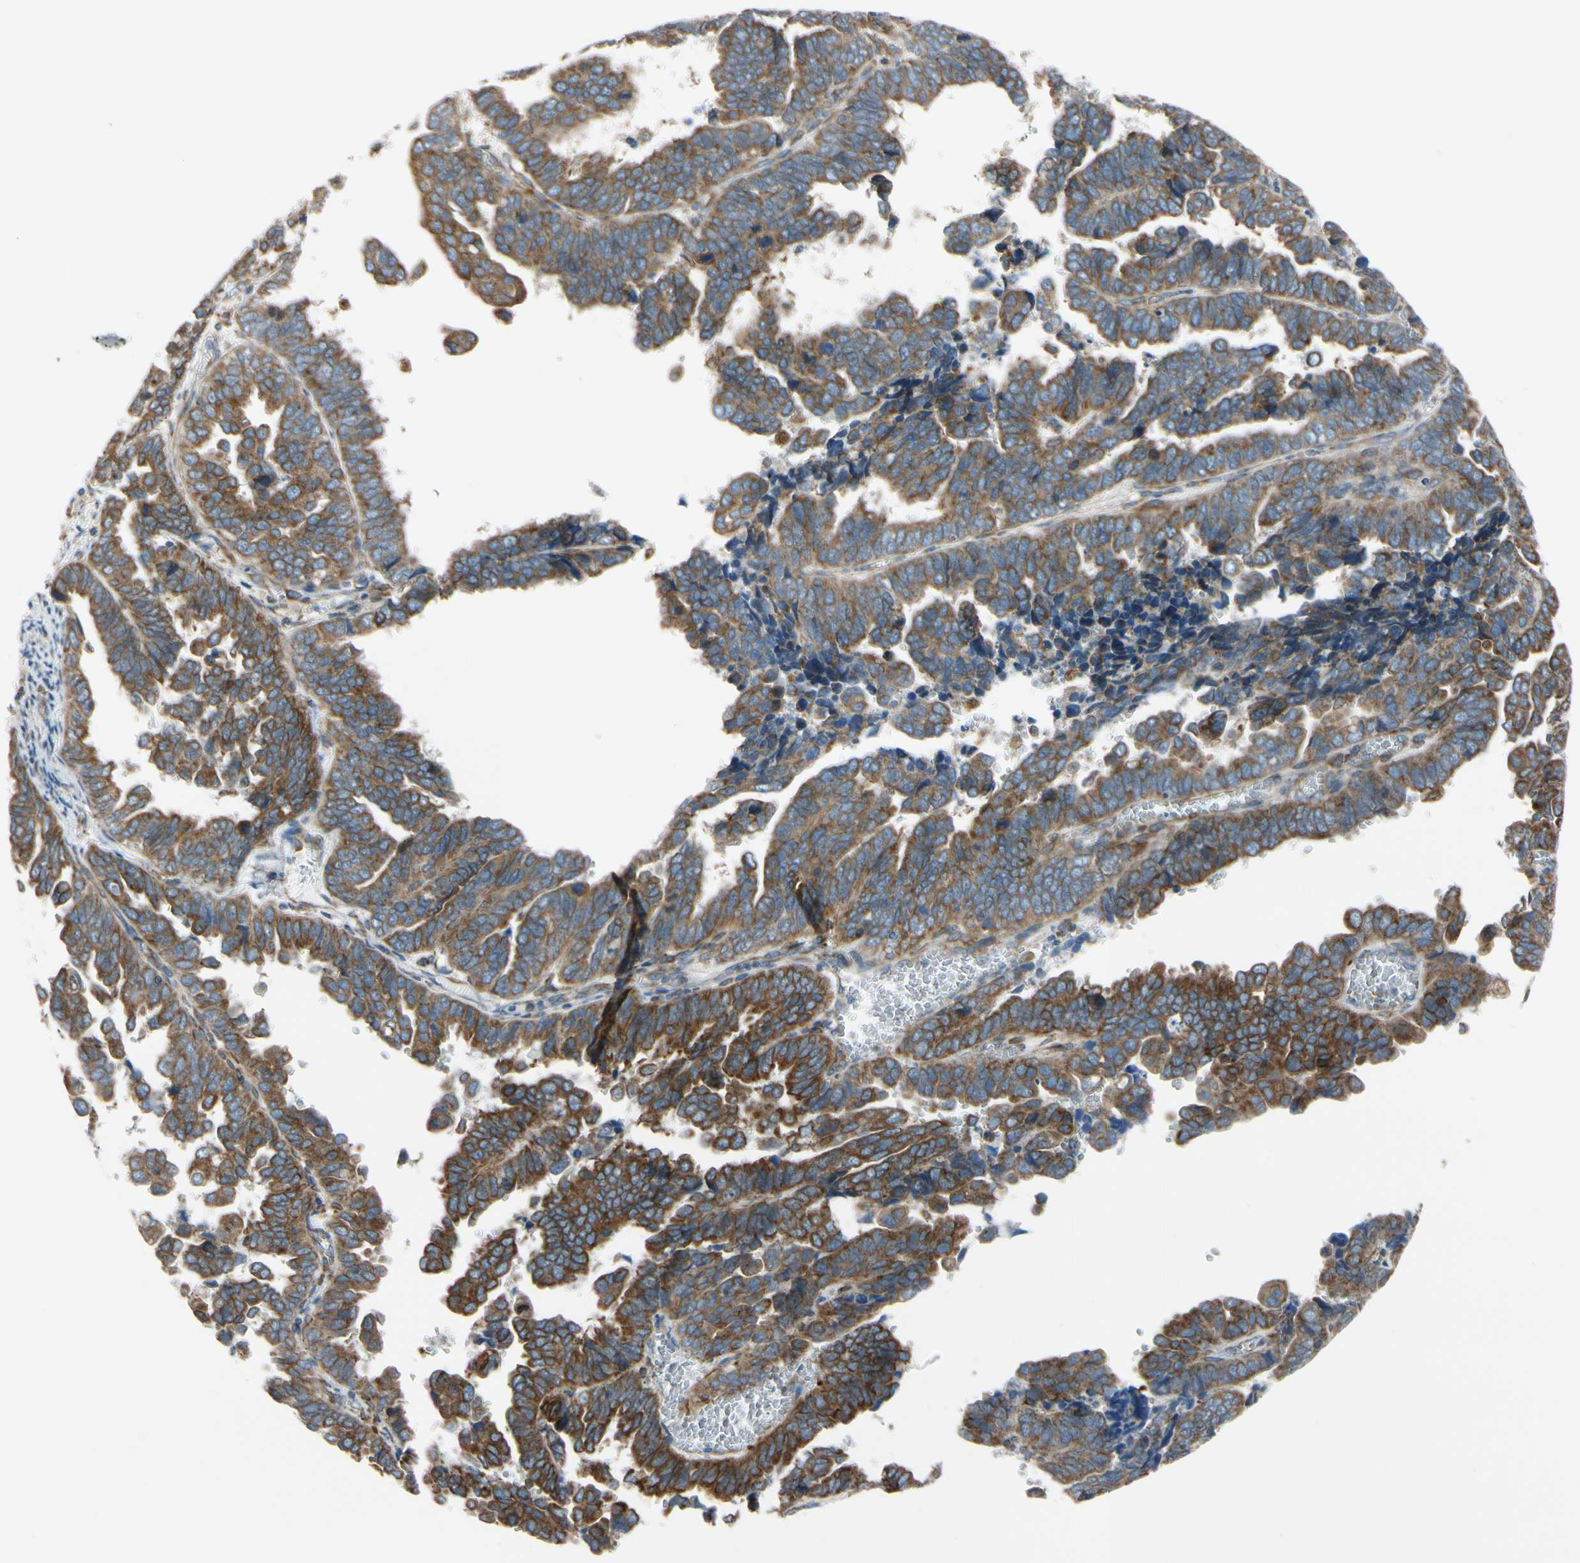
{"staining": {"intensity": "strong", "quantity": ">75%", "location": "cytoplasmic/membranous"}, "tissue": "endometrial cancer", "cell_type": "Tumor cells", "image_type": "cancer", "snomed": [{"axis": "morphology", "description": "Adenocarcinoma, NOS"}, {"axis": "topography", "description": "Endometrium"}], "caption": "Human endometrial adenocarcinoma stained for a protein (brown) displays strong cytoplasmic/membranous positive expression in about >75% of tumor cells.", "gene": "CLCC1", "patient": {"sex": "female", "age": 75}}